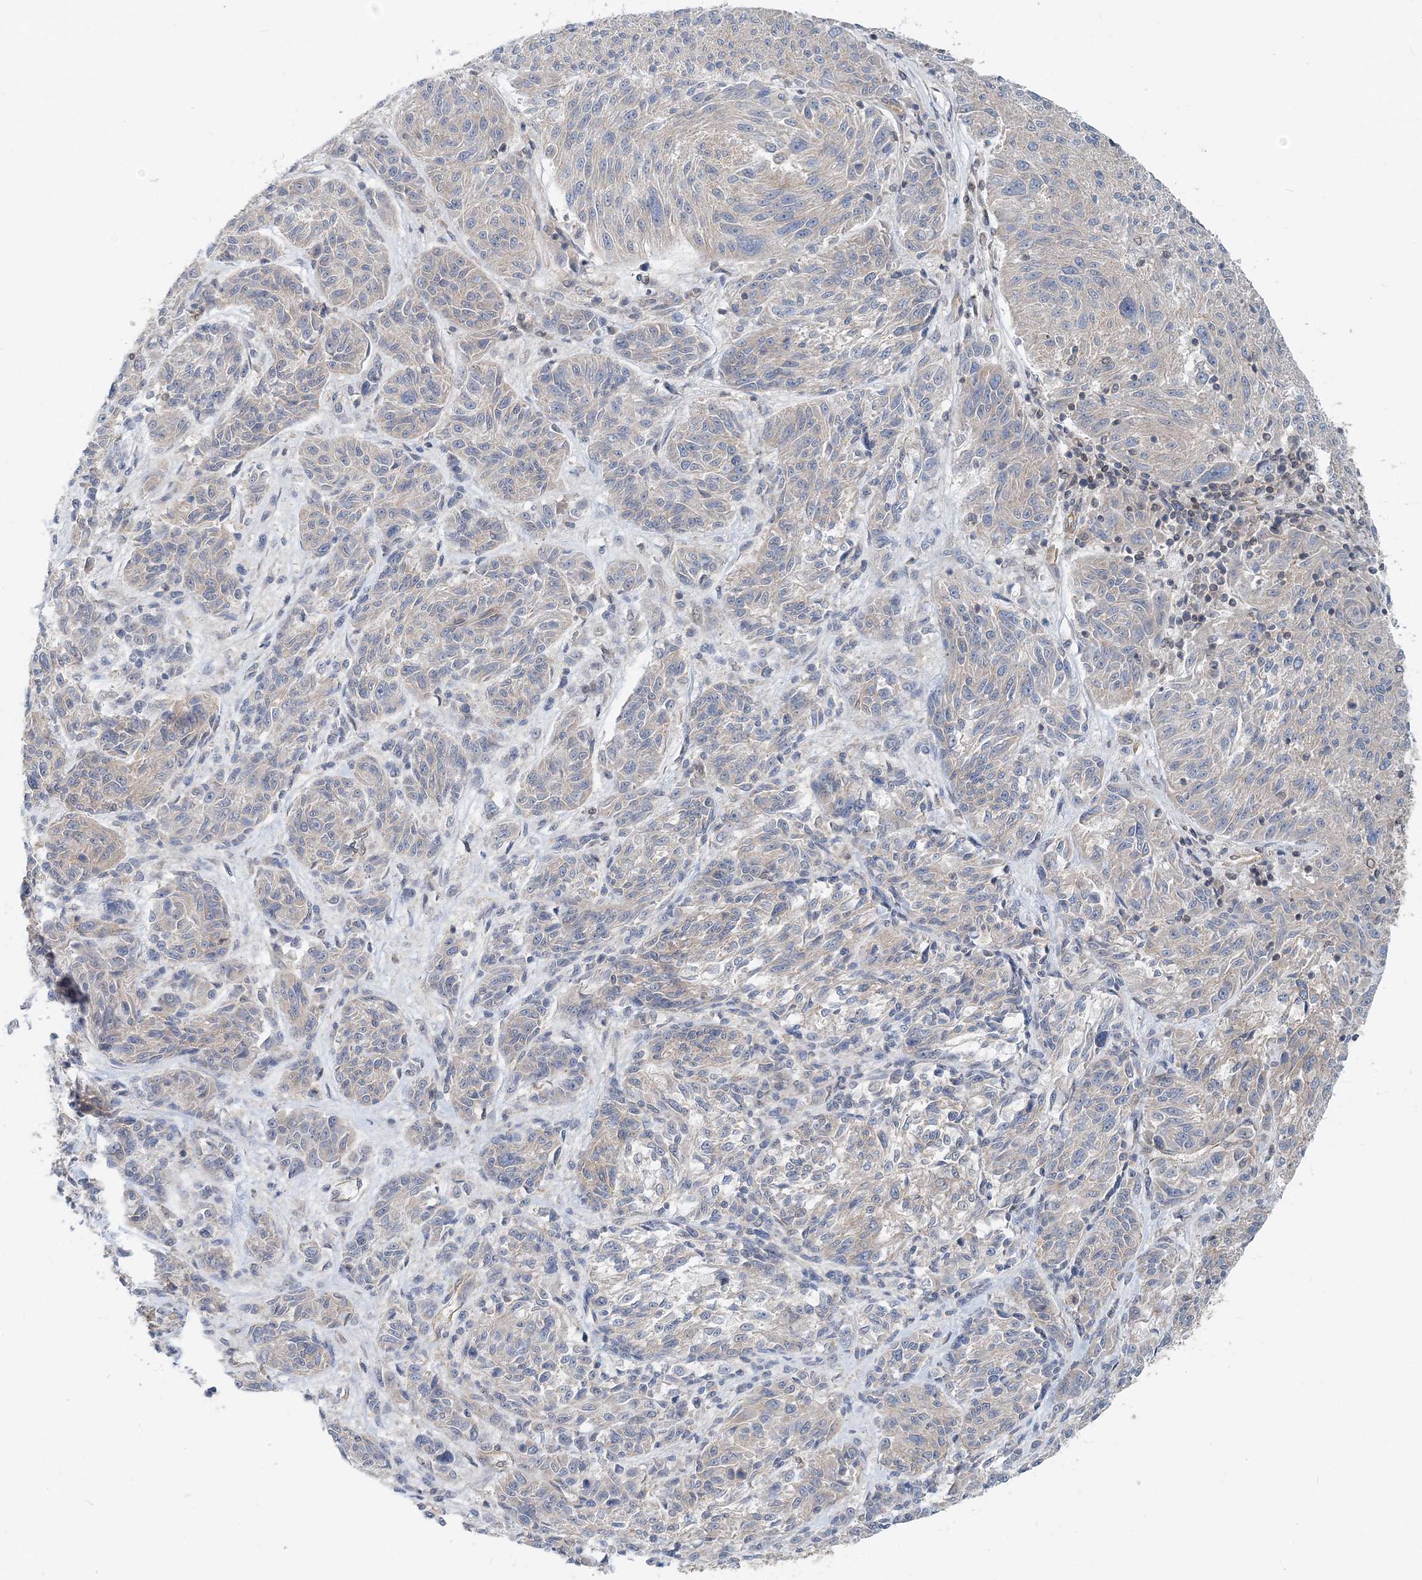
{"staining": {"intensity": "negative", "quantity": "none", "location": "none"}, "tissue": "melanoma", "cell_type": "Tumor cells", "image_type": "cancer", "snomed": [{"axis": "morphology", "description": "Malignant melanoma, NOS"}, {"axis": "topography", "description": "Skin"}], "caption": "Malignant melanoma stained for a protein using IHC displays no positivity tumor cells.", "gene": "MOB4", "patient": {"sex": "male", "age": 53}}